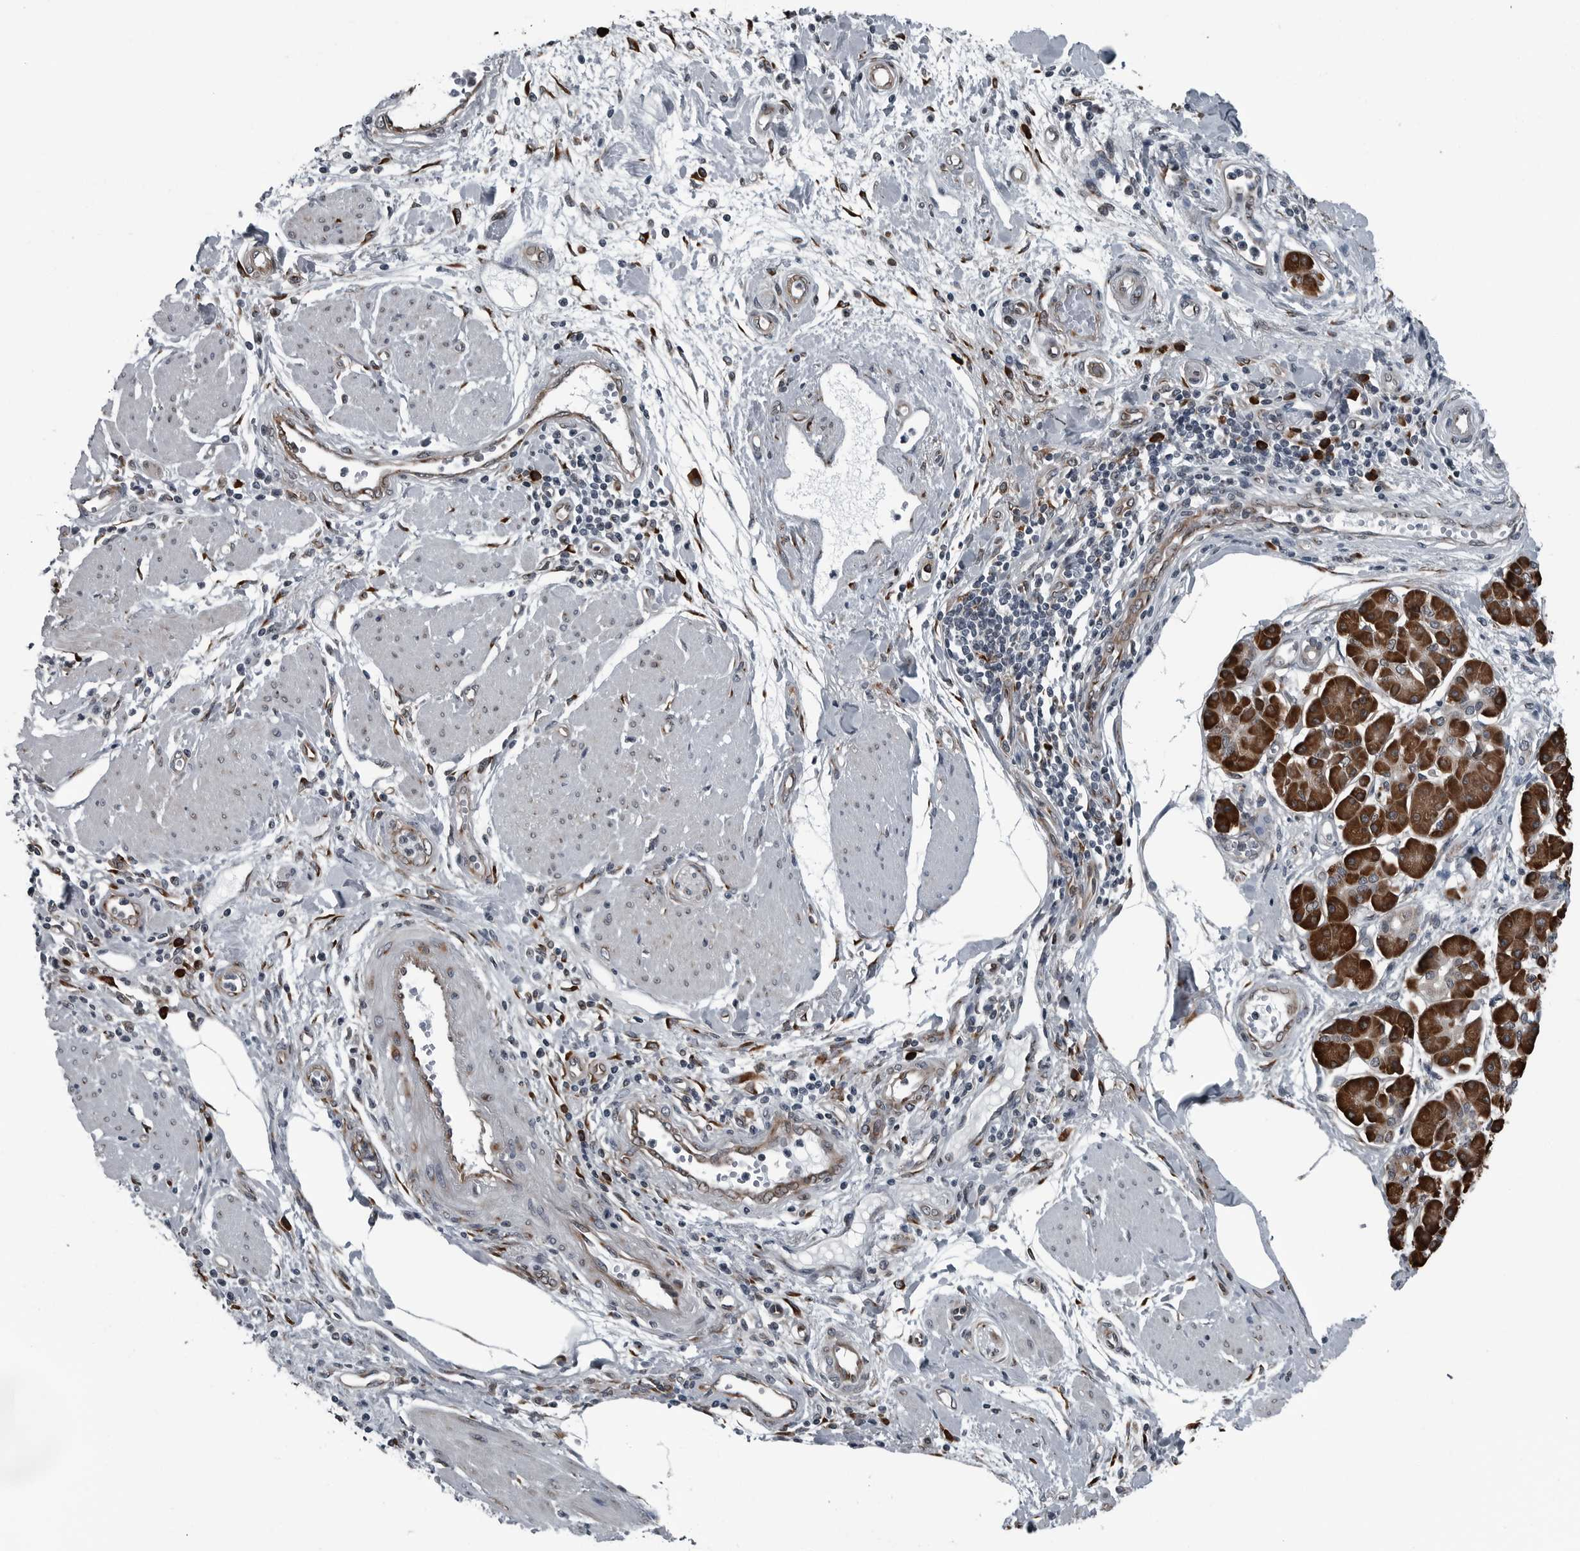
{"staining": {"intensity": "strong", "quantity": ">75%", "location": "cytoplasmic/membranous"}, "tissue": "pancreatic cancer", "cell_type": "Tumor cells", "image_type": "cancer", "snomed": [{"axis": "morphology", "description": "Adenocarcinoma, NOS"}, {"axis": "topography", "description": "Pancreas"}], "caption": "Adenocarcinoma (pancreatic) stained for a protein (brown) exhibits strong cytoplasmic/membranous positive positivity in about >75% of tumor cells.", "gene": "CEP85", "patient": {"sex": "male", "age": 69}}